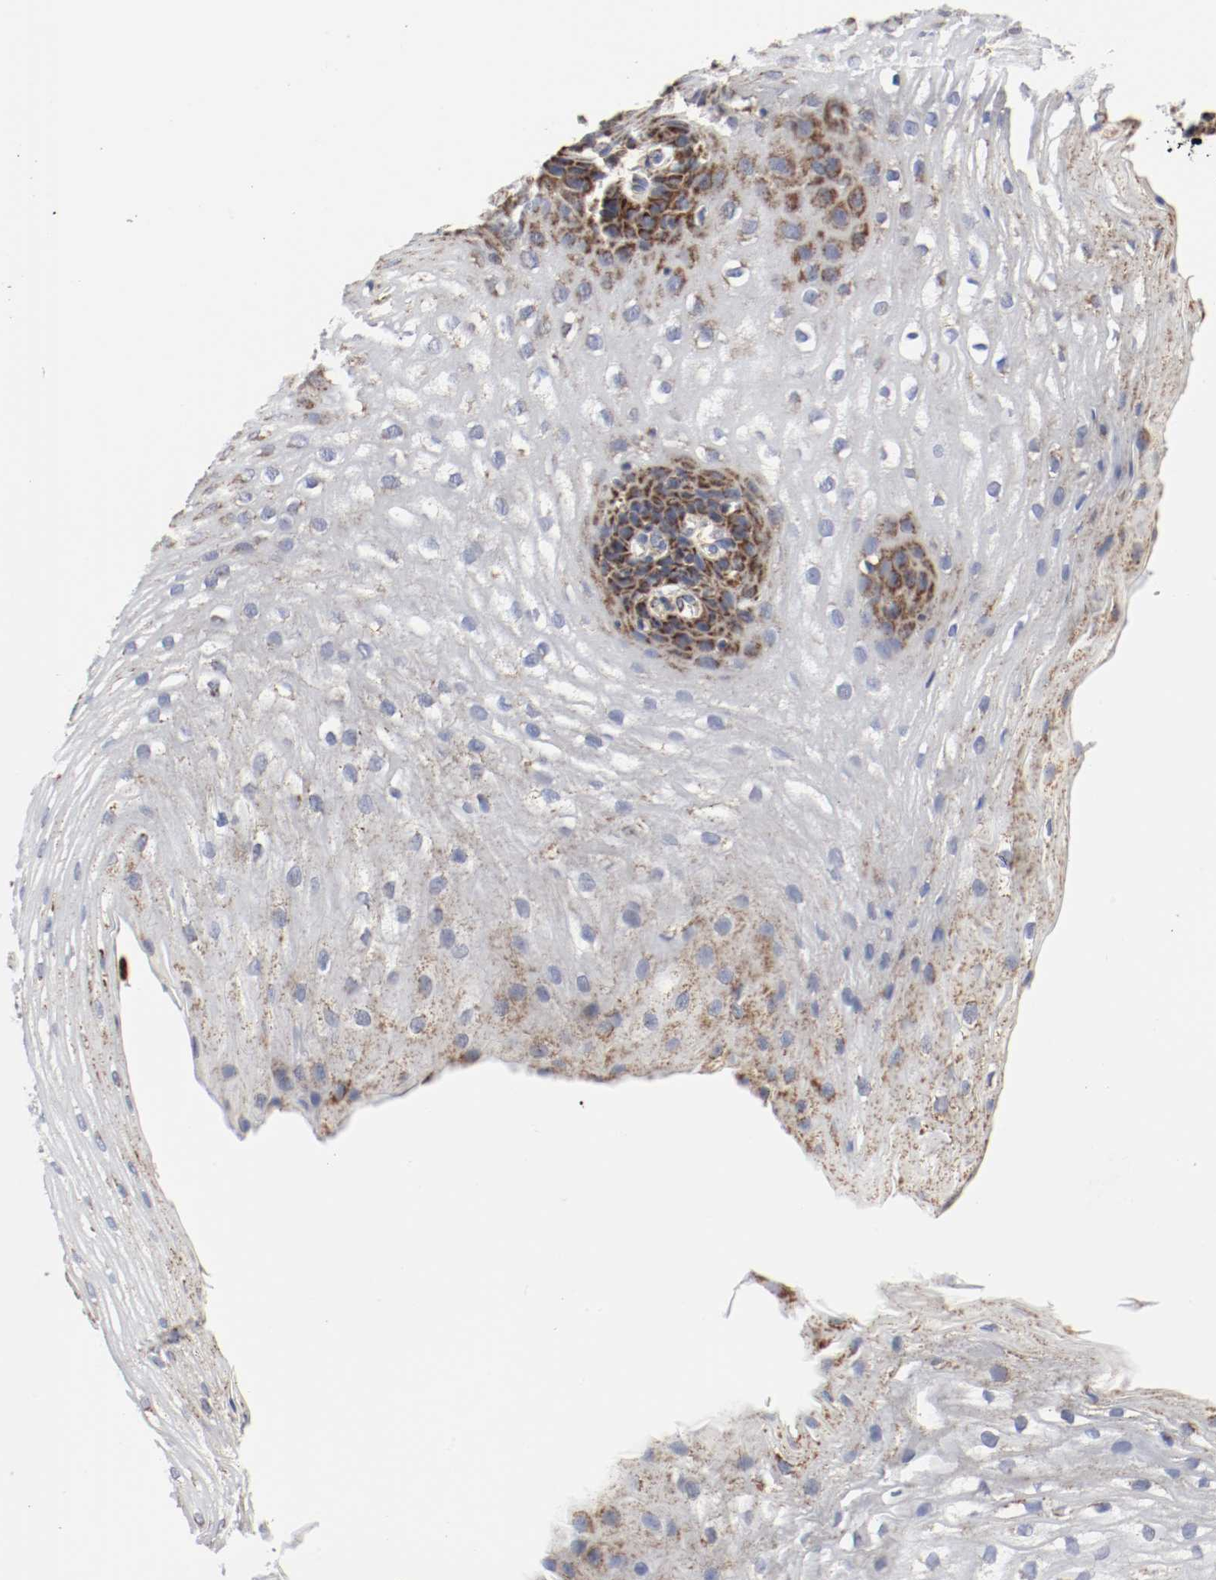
{"staining": {"intensity": "strong", "quantity": "25%-75%", "location": "cytoplasmic/membranous"}, "tissue": "esophagus", "cell_type": "Squamous epithelial cells", "image_type": "normal", "snomed": [{"axis": "morphology", "description": "Normal tissue, NOS"}, {"axis": "topography", "description": "Esophagus"}], "caption": "Brown immunohistochemical staining in benign esophagus reveals strong cytoplasmic/membranous staining in approximately 25%-75% of squamous epithelial cells. (DAB (3,3'-diaminobenzidine) IHC with brightfield microscopy, high magnification).", "gene": "AFG3L2", "patient": {"sex": "male", "age": 48}}